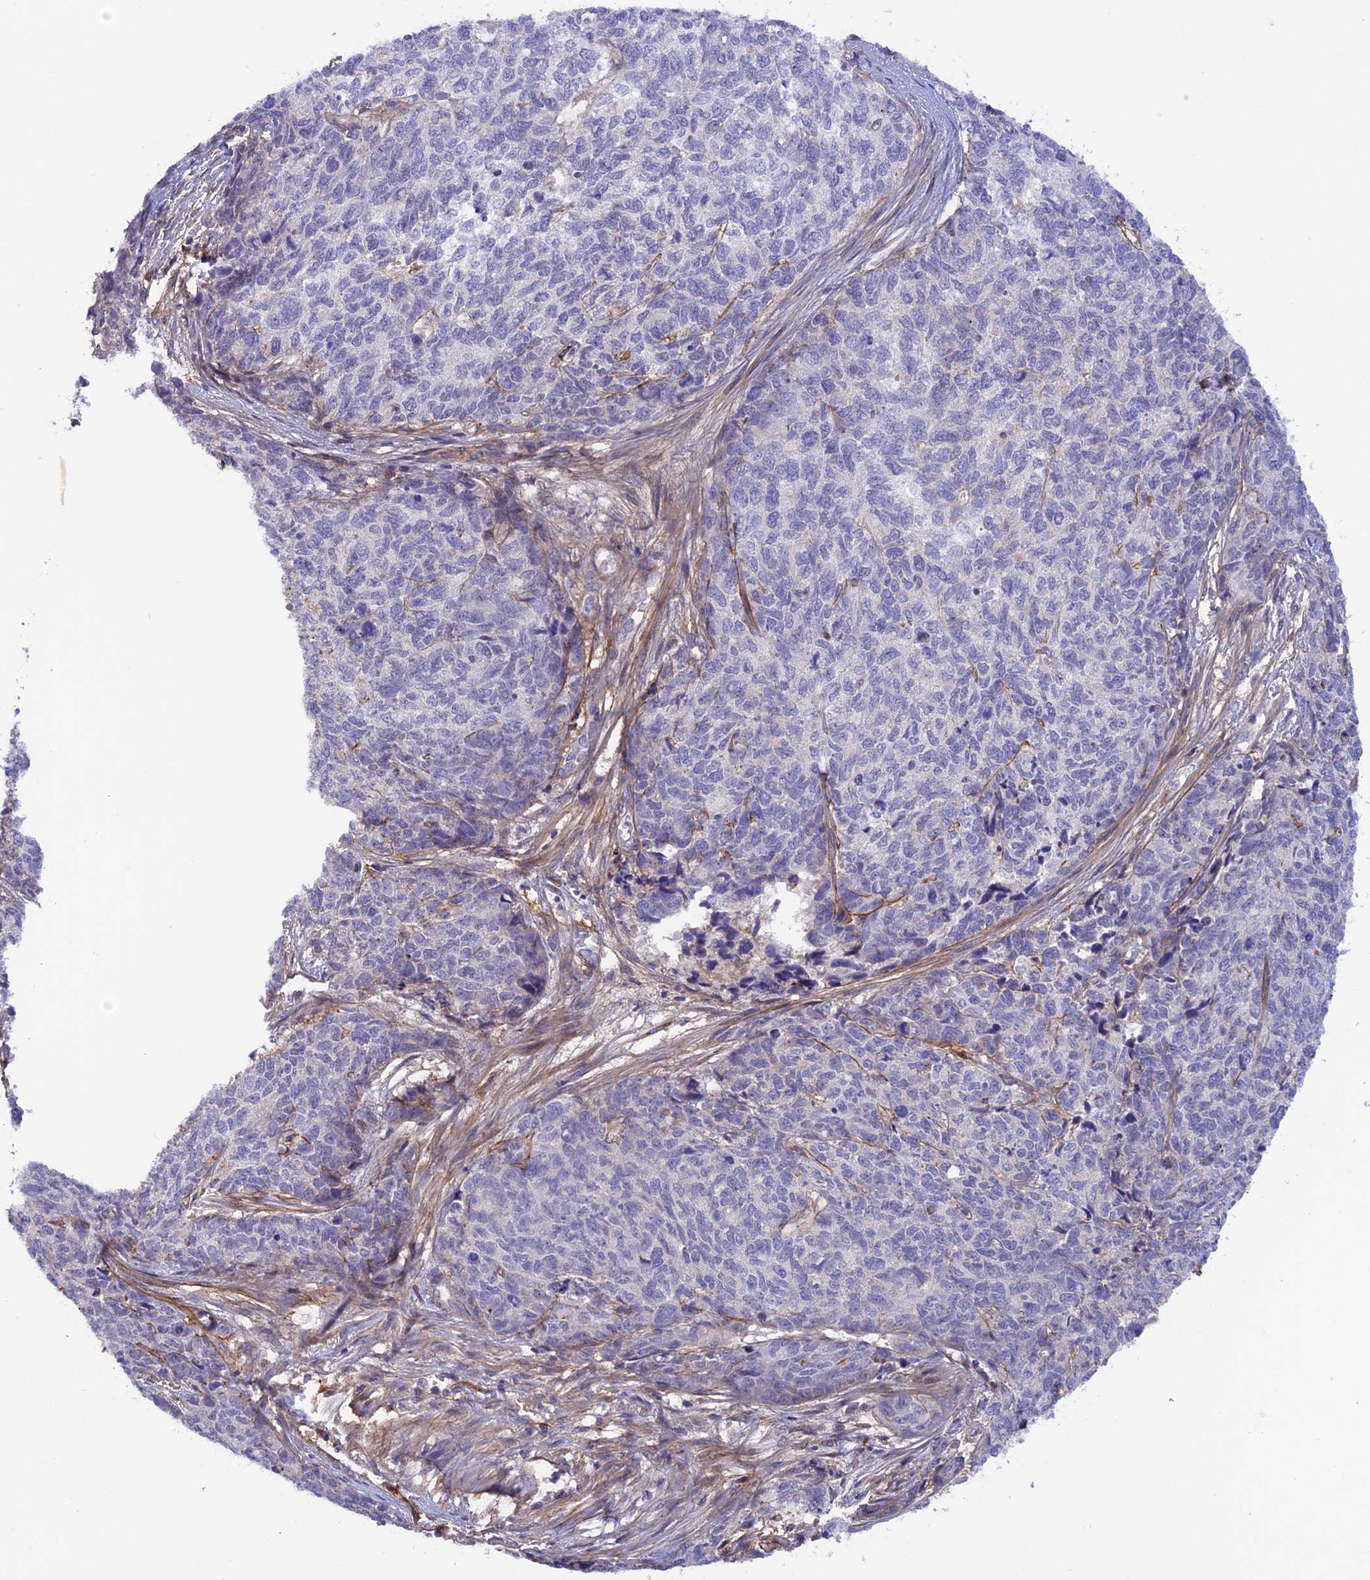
{"staining": {"intensity": "negative", "quantity": "none", "location": "none"}, "tissue": "cervical cancer", "cell_type": "Tumor cells", "image_type": "cancer", "snomed": [{"axis": "morphology", "description": "Squamous cell carcinoma, NOS"}, {"axis": "topography", "description": "Cervix"}], "caption": "This is a image of IHC staining of cervical cancer, which shows no expression in tumor cells.", "gene": "COL4A3", "patient": {"sex": "female", "age": 63}}